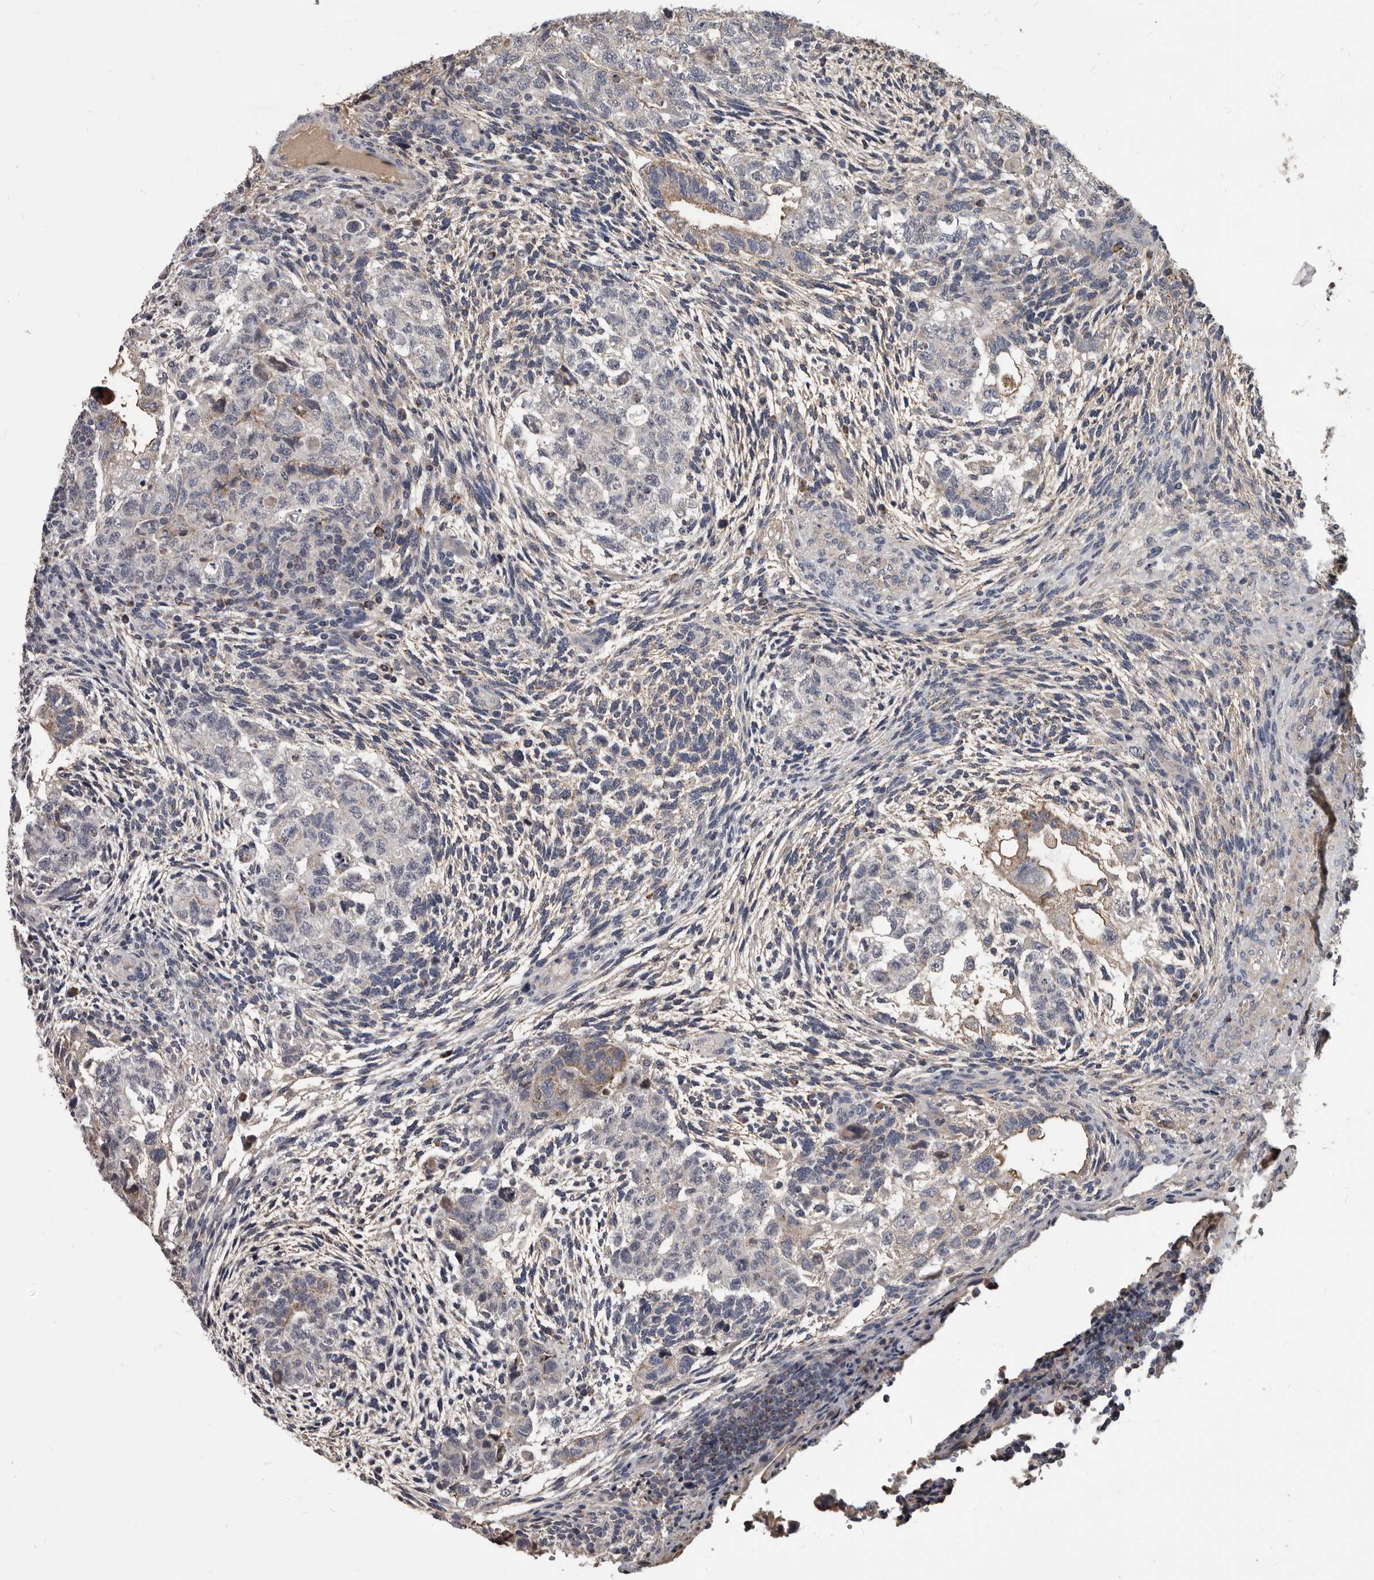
{"staining": {"intensity": "negative", "quantity": "none", "location": "none"}, "tissue": "testis cancer", "cell_type": "Tumor cells", "image_type": "cancer", "snomed": [{"axis": "morphology", "description": "Normal tissue, NOS"}, {"axis": "morphology", "description": "Carcinoma, Embryonal, NOS"}, {"axis": "topography", "description": "Testis"}], "caption": "The histopathology image exhibits no staining of tumor cells in testis cancer. (DAB (3,3'-diaminobenzidine) immunohistochemistry, high magnification).", "gene": "ALDH5A1", "patient": {"sex": "male", "age": 36}}